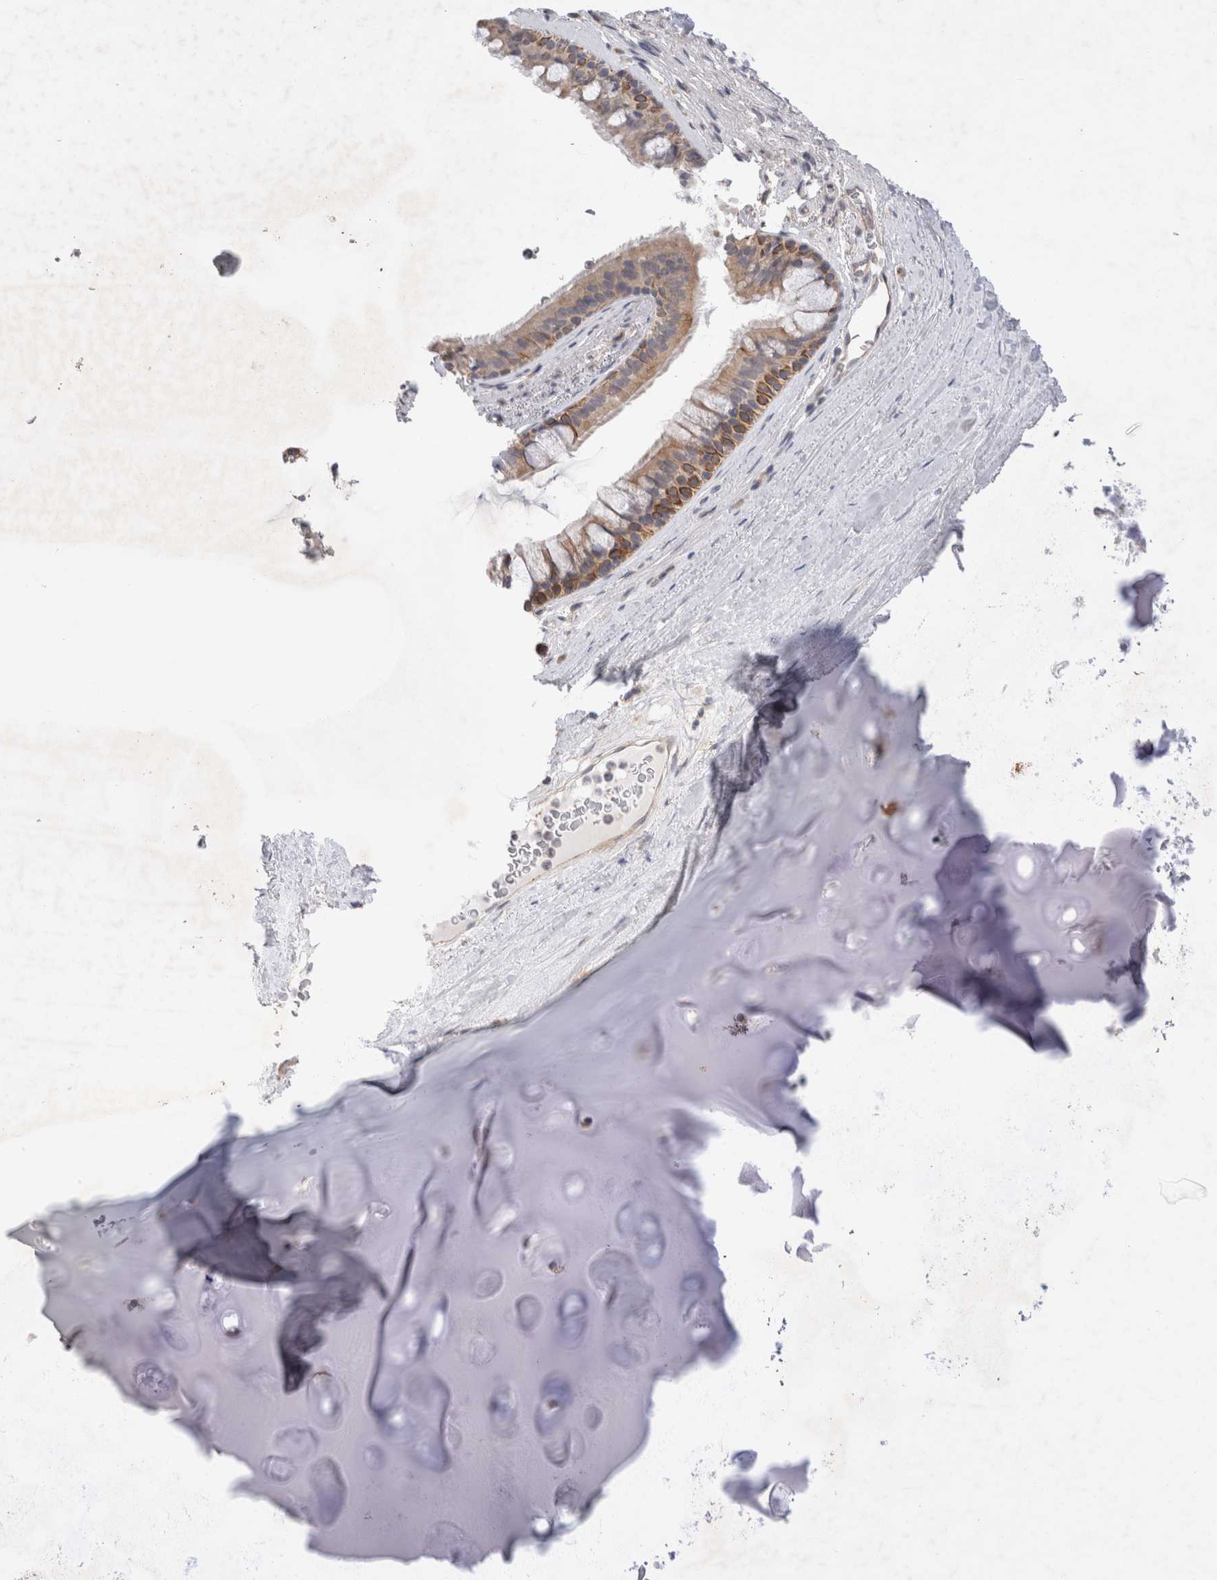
{"staining": {"intensity": "moderate", "quantity": ">75%", "location": "cytoplasmic/membranous"}, "tissue": "bronchus", "cell_type": "Respiratory epithelial cells", "image_type": "normal", "snomed": [{"axis": "morphology", "description": "Normal tissue, NOS"}, {"axis": "topography", "description": "Cartilage tissue"}], "caption": "Protein positivity by immunohistochemistry (IHC) displays moderate cytoplasmic/membranous expression in approximately >75% of respiratory epithelial cells in benign bronchus. (brown staining indicates protein expression, while blue staining denotes nuclei).", "gene": "NPC1", "patient": {"sex": "female", "age": 63}}